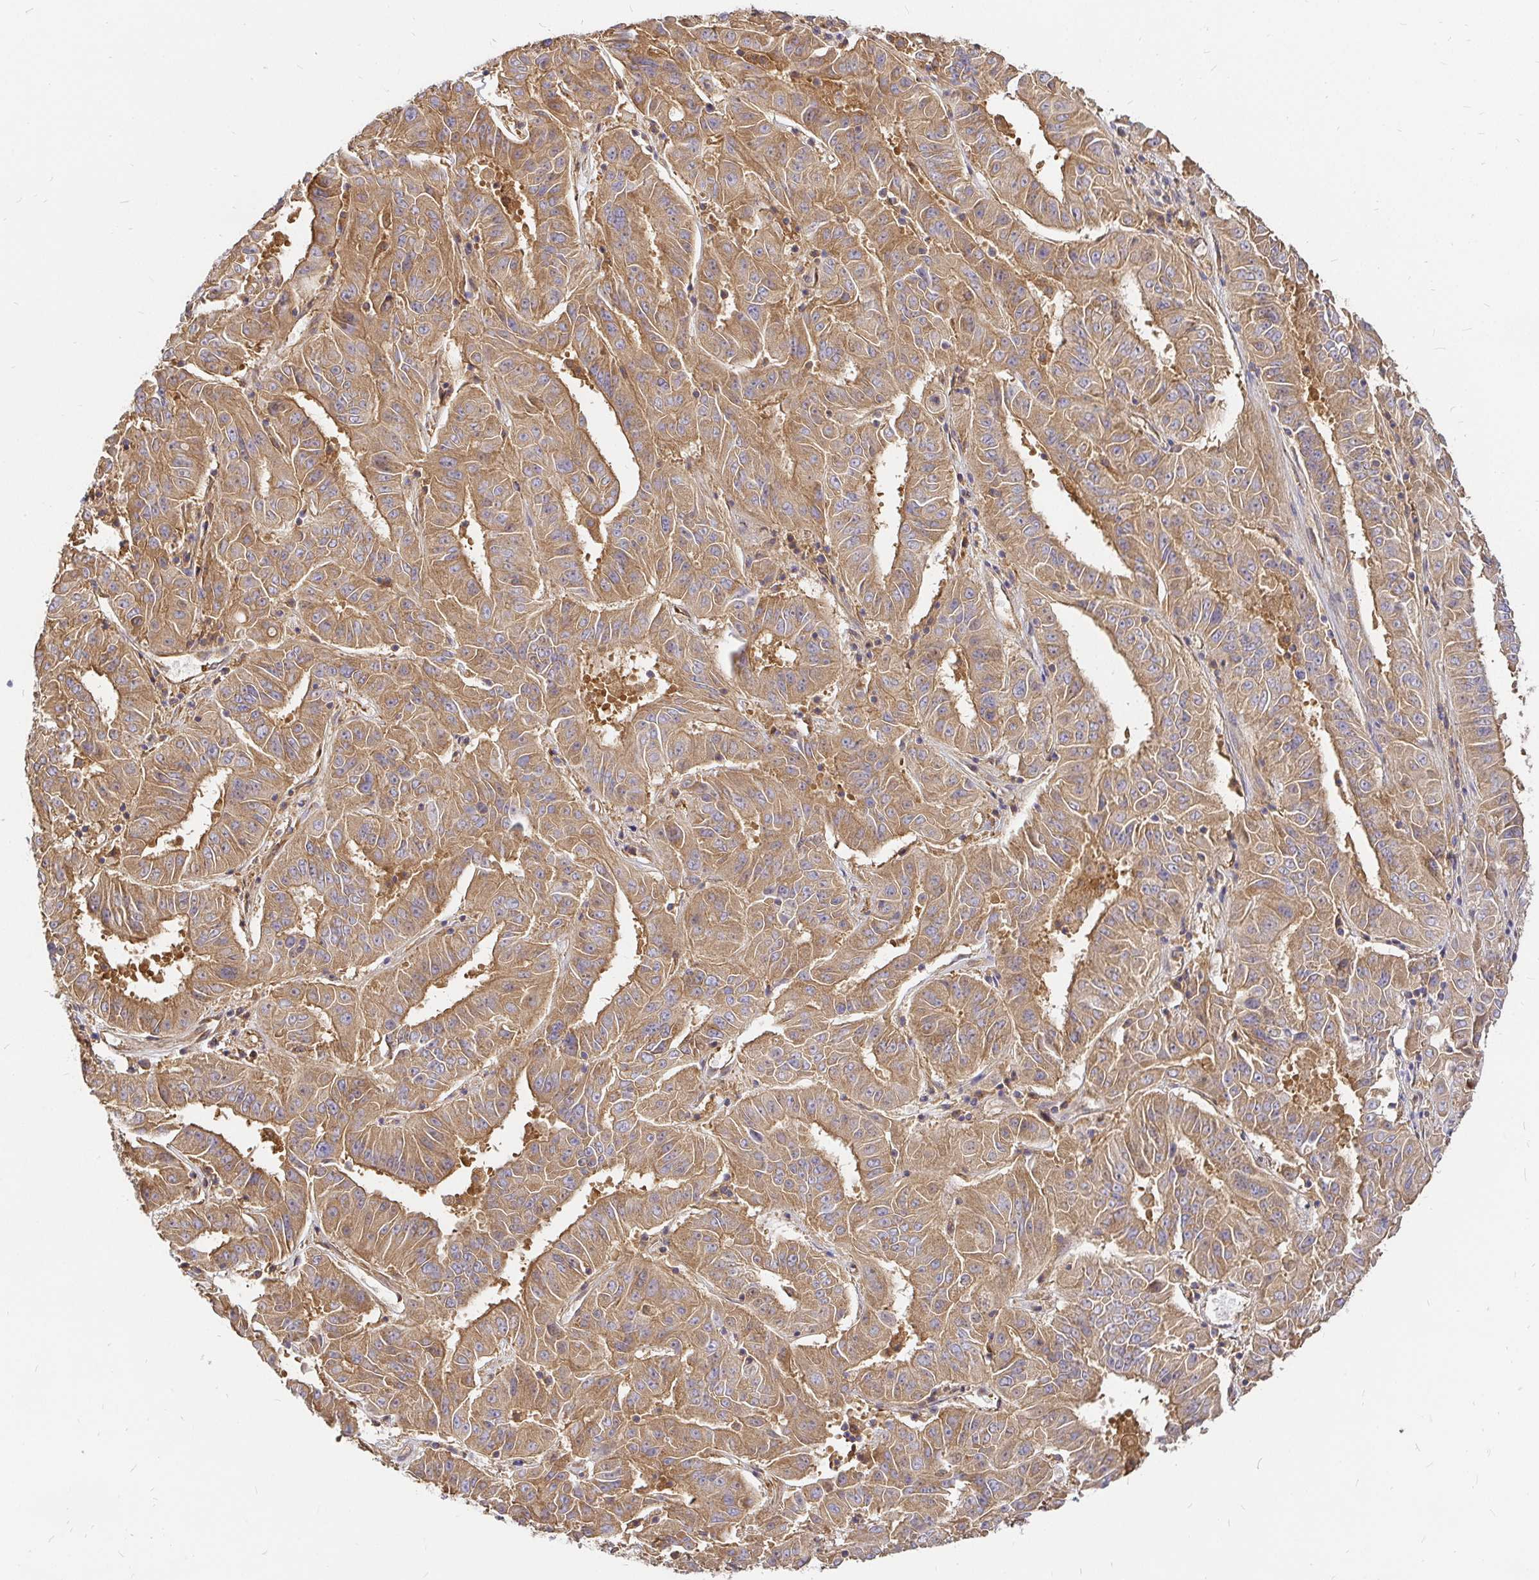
{"staining": {"intensity": "moderate", "quantity": ">75%", "location": "cytoplasmic/membranous"}, "tissue": "pancreatic cancer", "cell_type": "Tumor cells", "image_type": "cancer", "snomed": [{"axis": "morphology", "description": "Adenocarcinoma, NOS"}, {"axis": "topography", "description": "Pancreas"}], "caption": "Tumor cells display moderate cytoplasmic/membranous positivity in about >75% of cells in adenocarcinoma (pancreatic).", "gene": "KIF5B", "patient": {"sex": "male", "age": 63}}